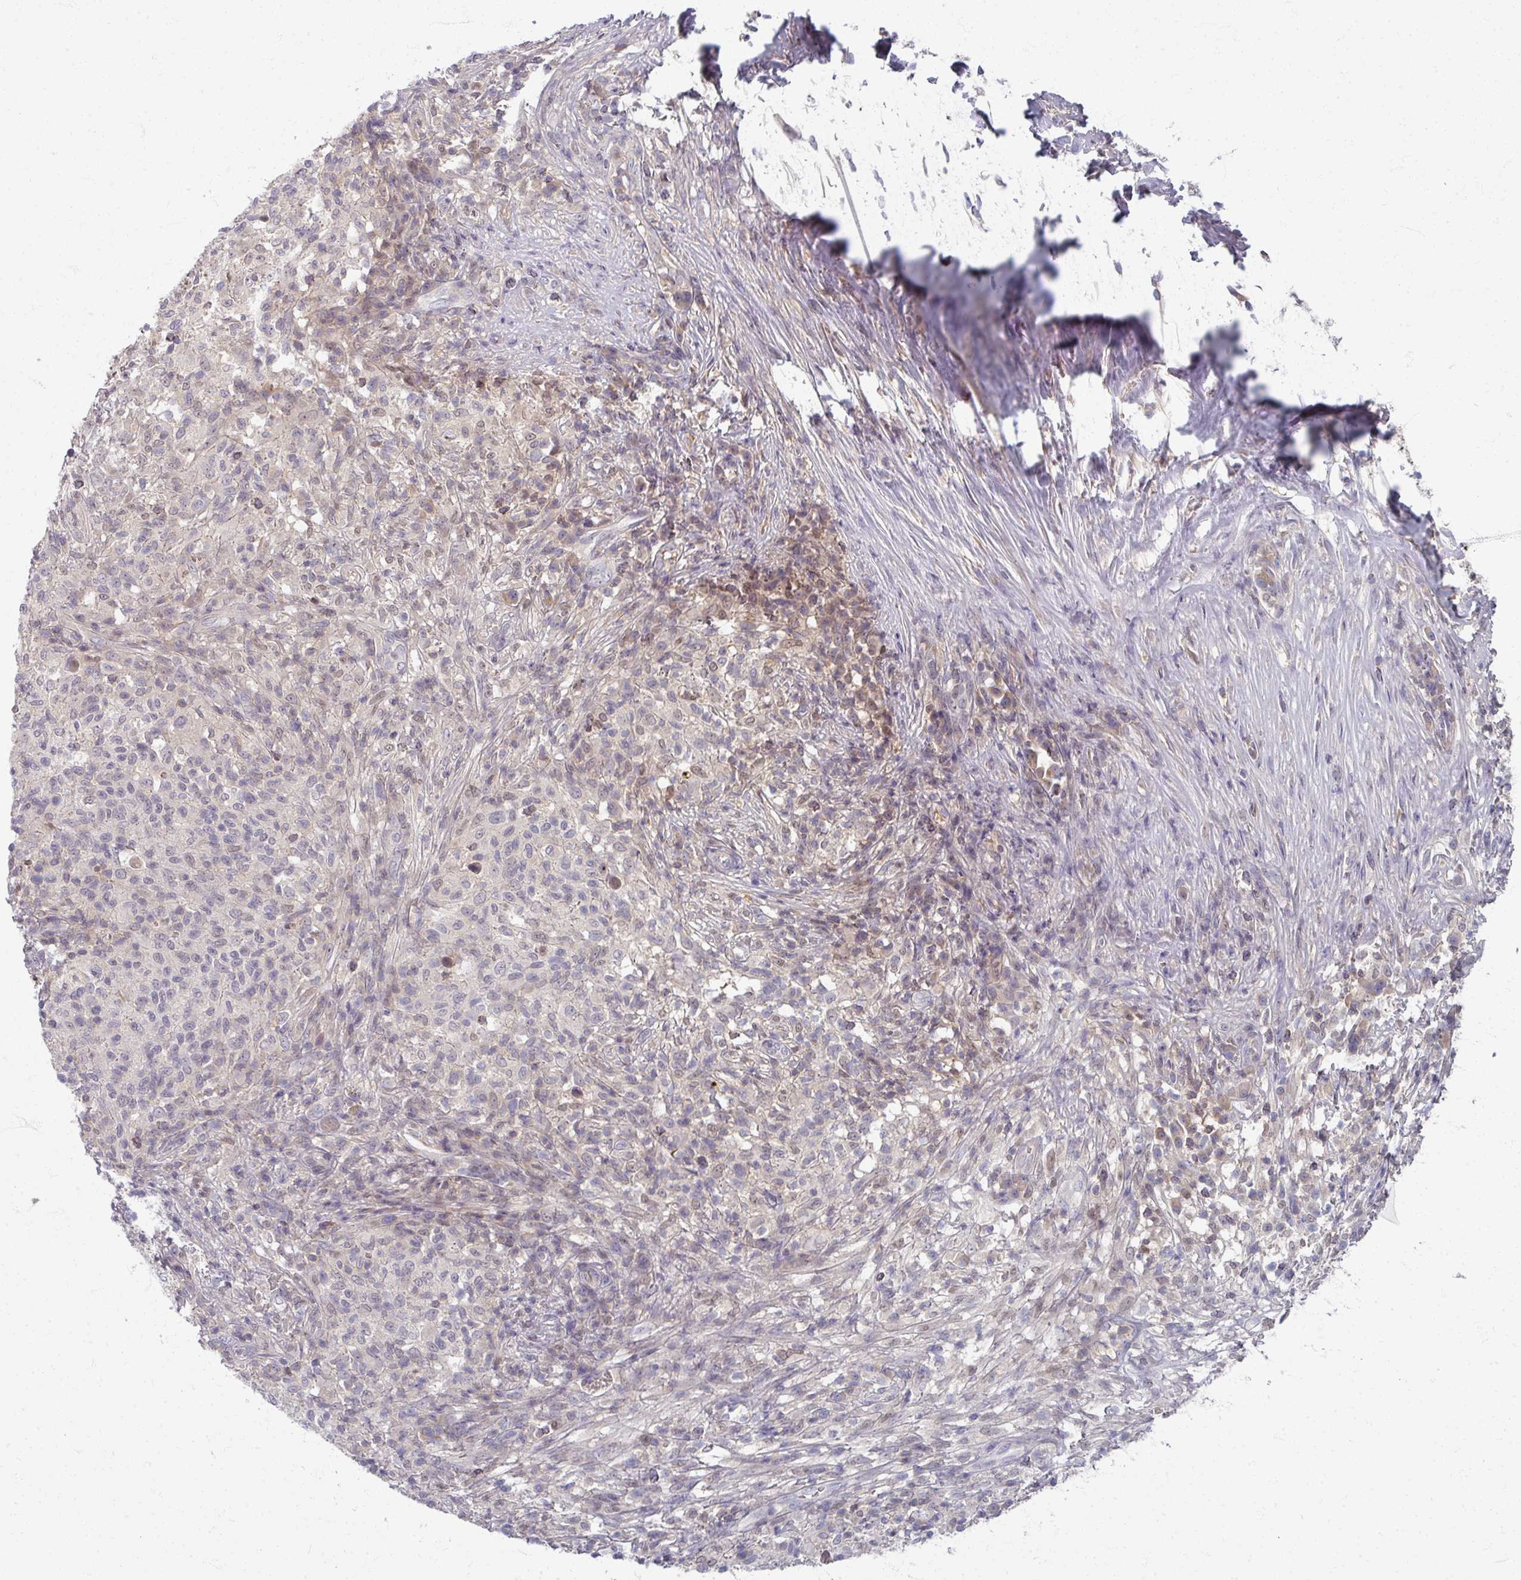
{"staining": {"intensity": "negative", "quantity": "none", "location": "none"}, "tissue": "melanoma", "cell_type": "Tumor cells", "image_type": "cancer", "snomed": [{"axis": "morphology", "description": "Malignant melanoma, NOS"}, {"axis": "topography", "description": "Skin"}], "caption": "Immunohistochemistry (IHC) of human malignant melanoma exhibits no positivity in tumor cells. (Stains: DAB (3,3'-diaminobenzidine) IHC with hematoxylin counter stain, Microscopy: brightfield microscopy at high magnification).", "gene": "TTLL7", "patient": {"sex": "male", "age": 66}}